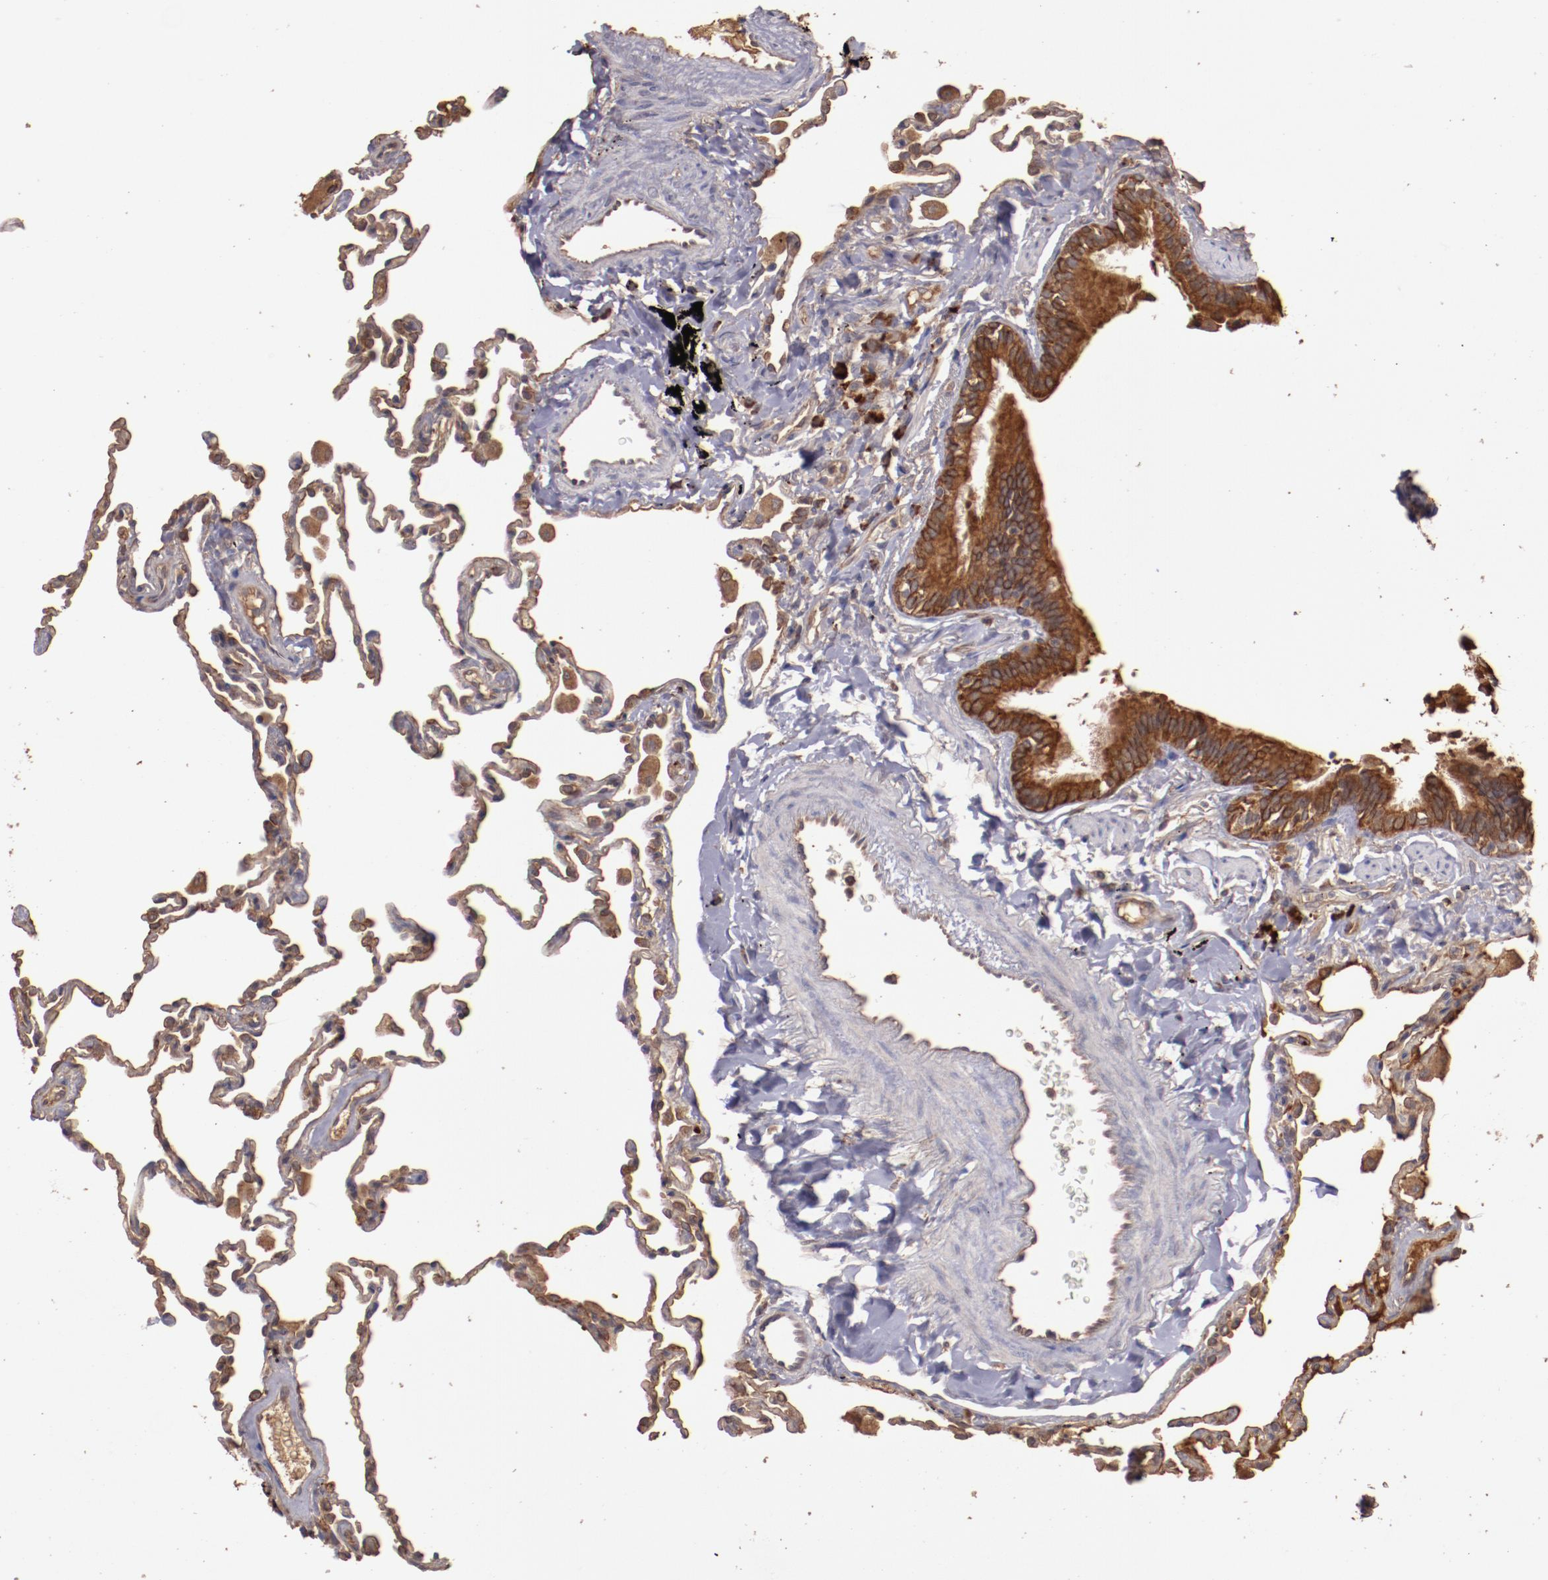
{"staining": {"intensity": "moderate", "quantity": "25%-75%", "location": "cytoplasmic/membranous"}, "tissue": "lung", "cell_type": "Alveolar cells", "image_type": "normal", "snomed": [{"axis": "morphology", "description": "Normal tissue, NOS"}, {"axis": "topography", "description": "Lung"}], "caption": "DAB immunohistochemical staining of benign human lung displays moderate cytoplasmic/membranous protein expression in approximately 25%-75% of alveolar cells.", "gene": "SRRD", "patient": {"sex": "male", "age": 59}}